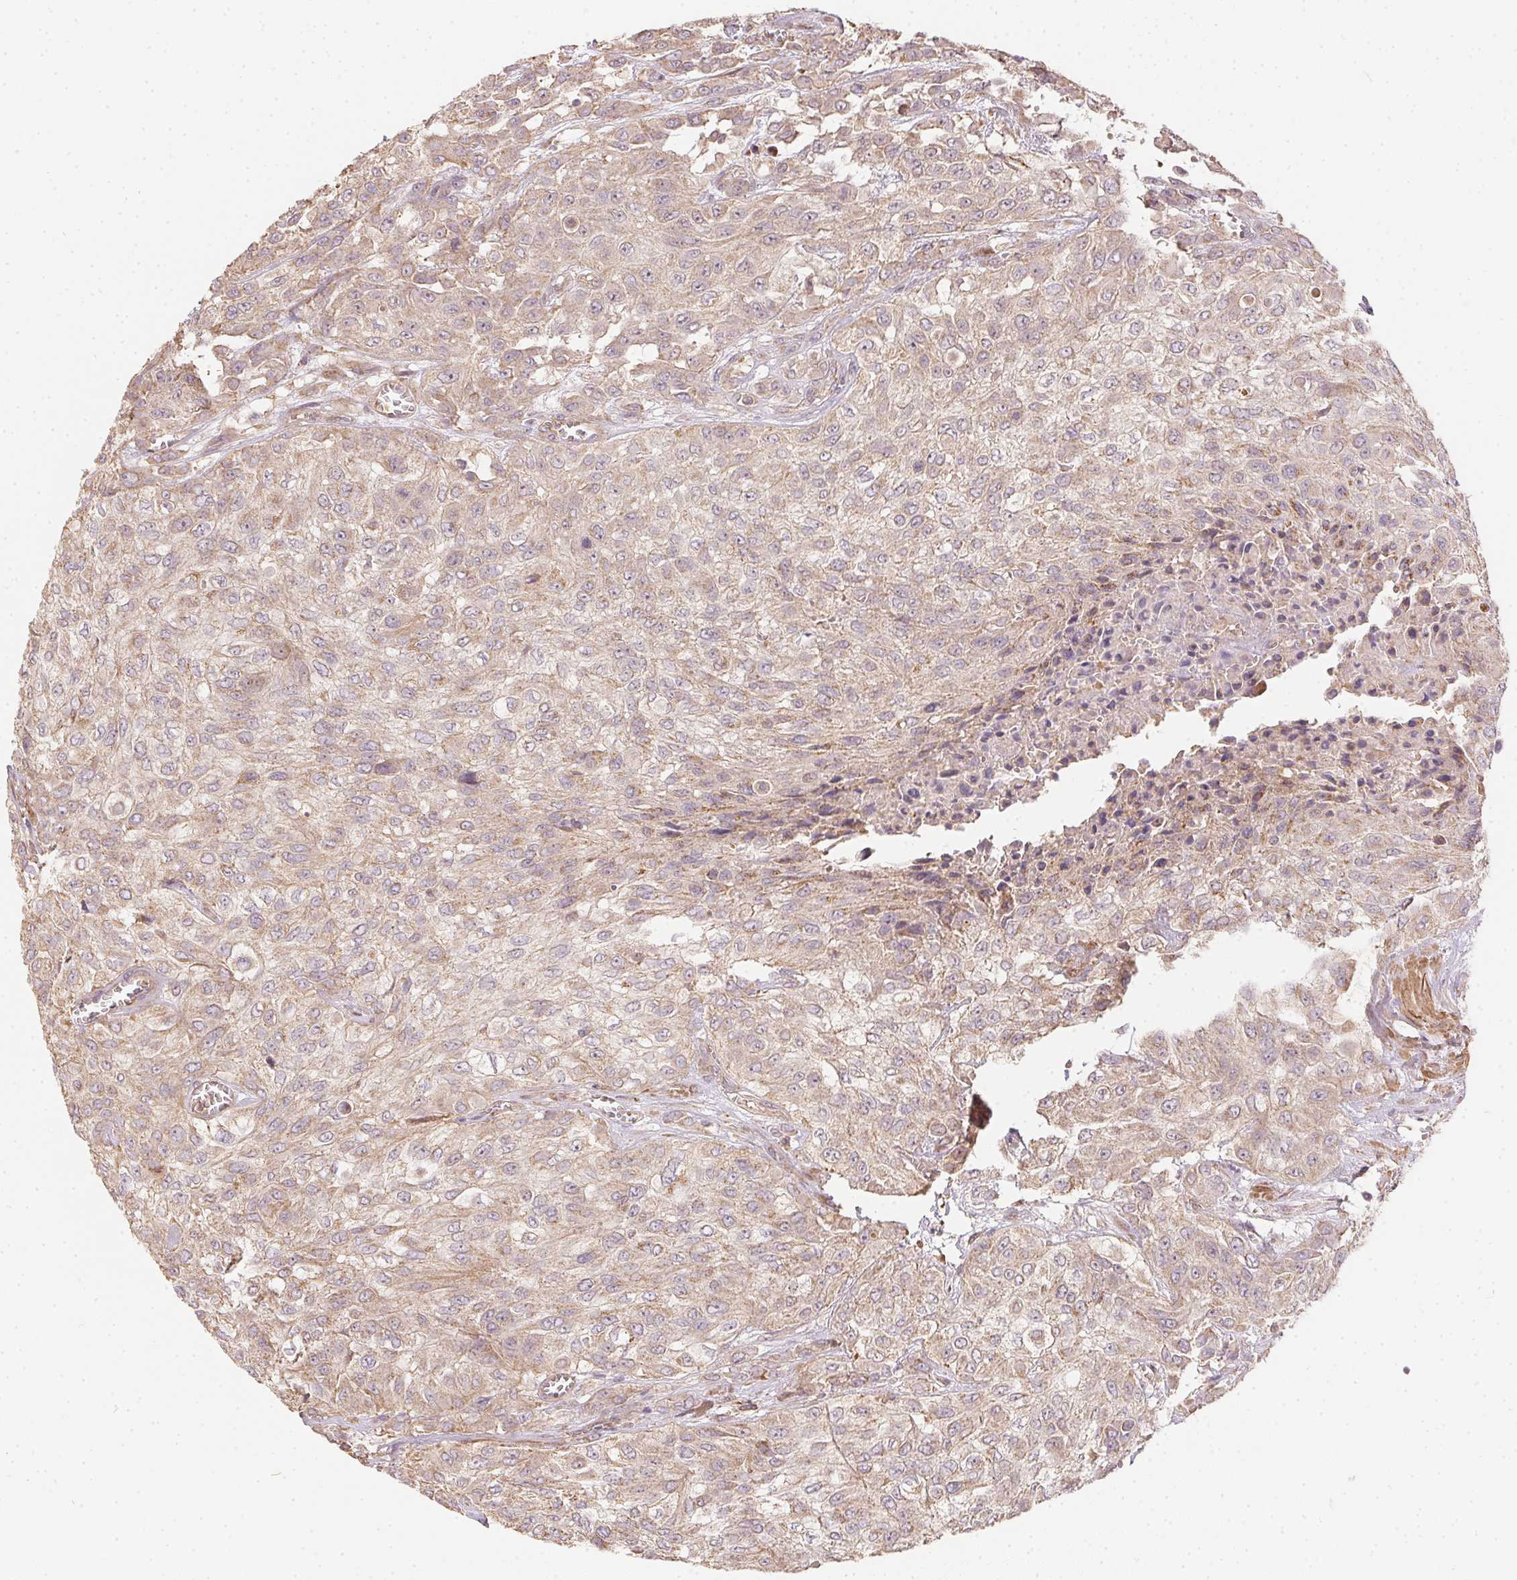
{"staining": {"intensity": "weak", "quantity": ">75%", "location": "cytoplasmic/membranous"}, "tissue": "urothelial cancer", "cell_type": "Tumor cells", "image_type": "cancer", "snomed": [{"axis": "morphology", "description": "Urothelial carcinoma, High grade"}, {"axis": "topography", "description": "Urinary bladder"}], "caption": "Immunohistochemistry (IHC) image of neoplastic tissue: human urothelial cancer stained using immunohistochemistry shows low levels of weak protein expression localized specifically in the cytoplasmic/membranous of tumor cells, appearing as a cytoplasmic/membranous brown color.", "gene": "REV3L", "patient": {"sex": "male", "age": 57}}